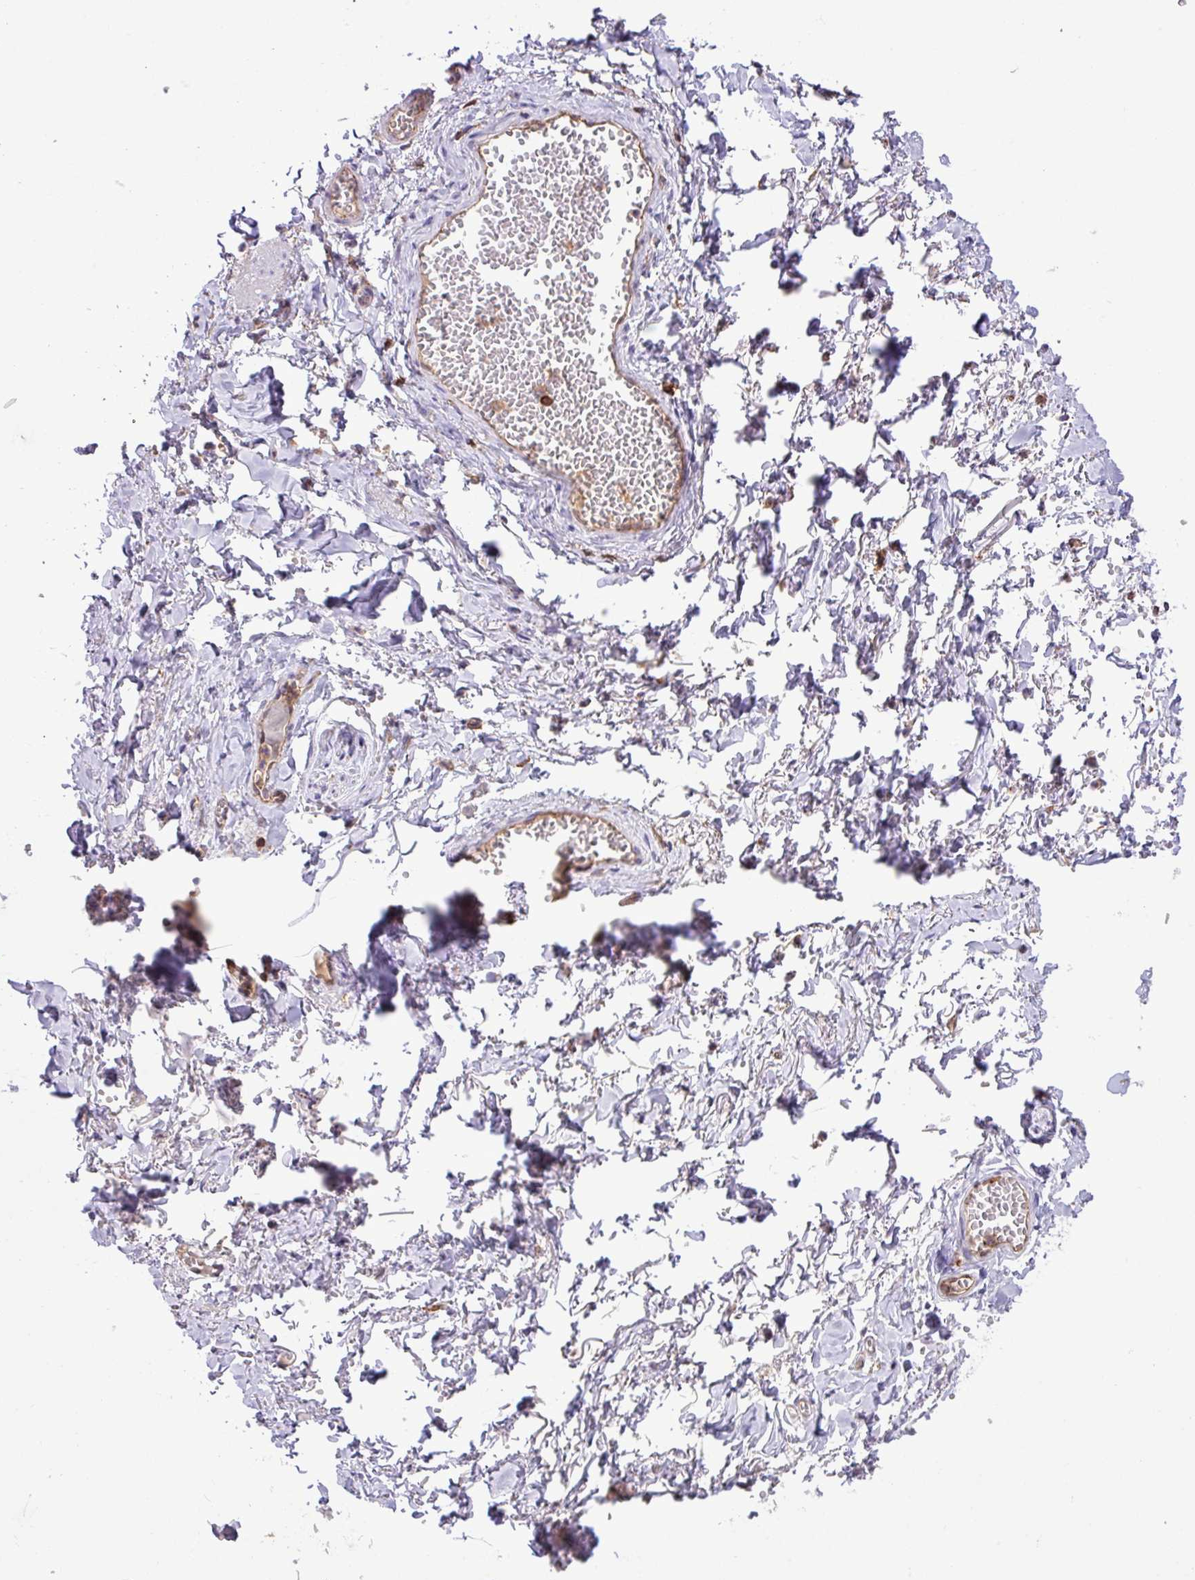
{"staining": {"intensity": "negative", "quantity": "none", "location": "none"}, "tissue": "adipose tissue", "cell_type": "Adipocytes", "image_type": "normal", "snomed": [{"axis": "morphology", "description": "Normal tissue, NOS"}, {"axis": "topography", "description": "Vulva"}, {"axis": "topography", "description": "Vagina"}, {"axis": "topography", "description": "Peripheral nerve tissue"}], "caption": "IHC photomicrograph of unremarkable human adipose tissue stained for a protein (brown), which displays no positivity in adipocytes. (DAB (3,3'-diaminobenzidine) IHC visualized using brightfield microscopy, high magnification).", "gene": "PPP1R18", "patient": {"sex": "female", "age": 66}}